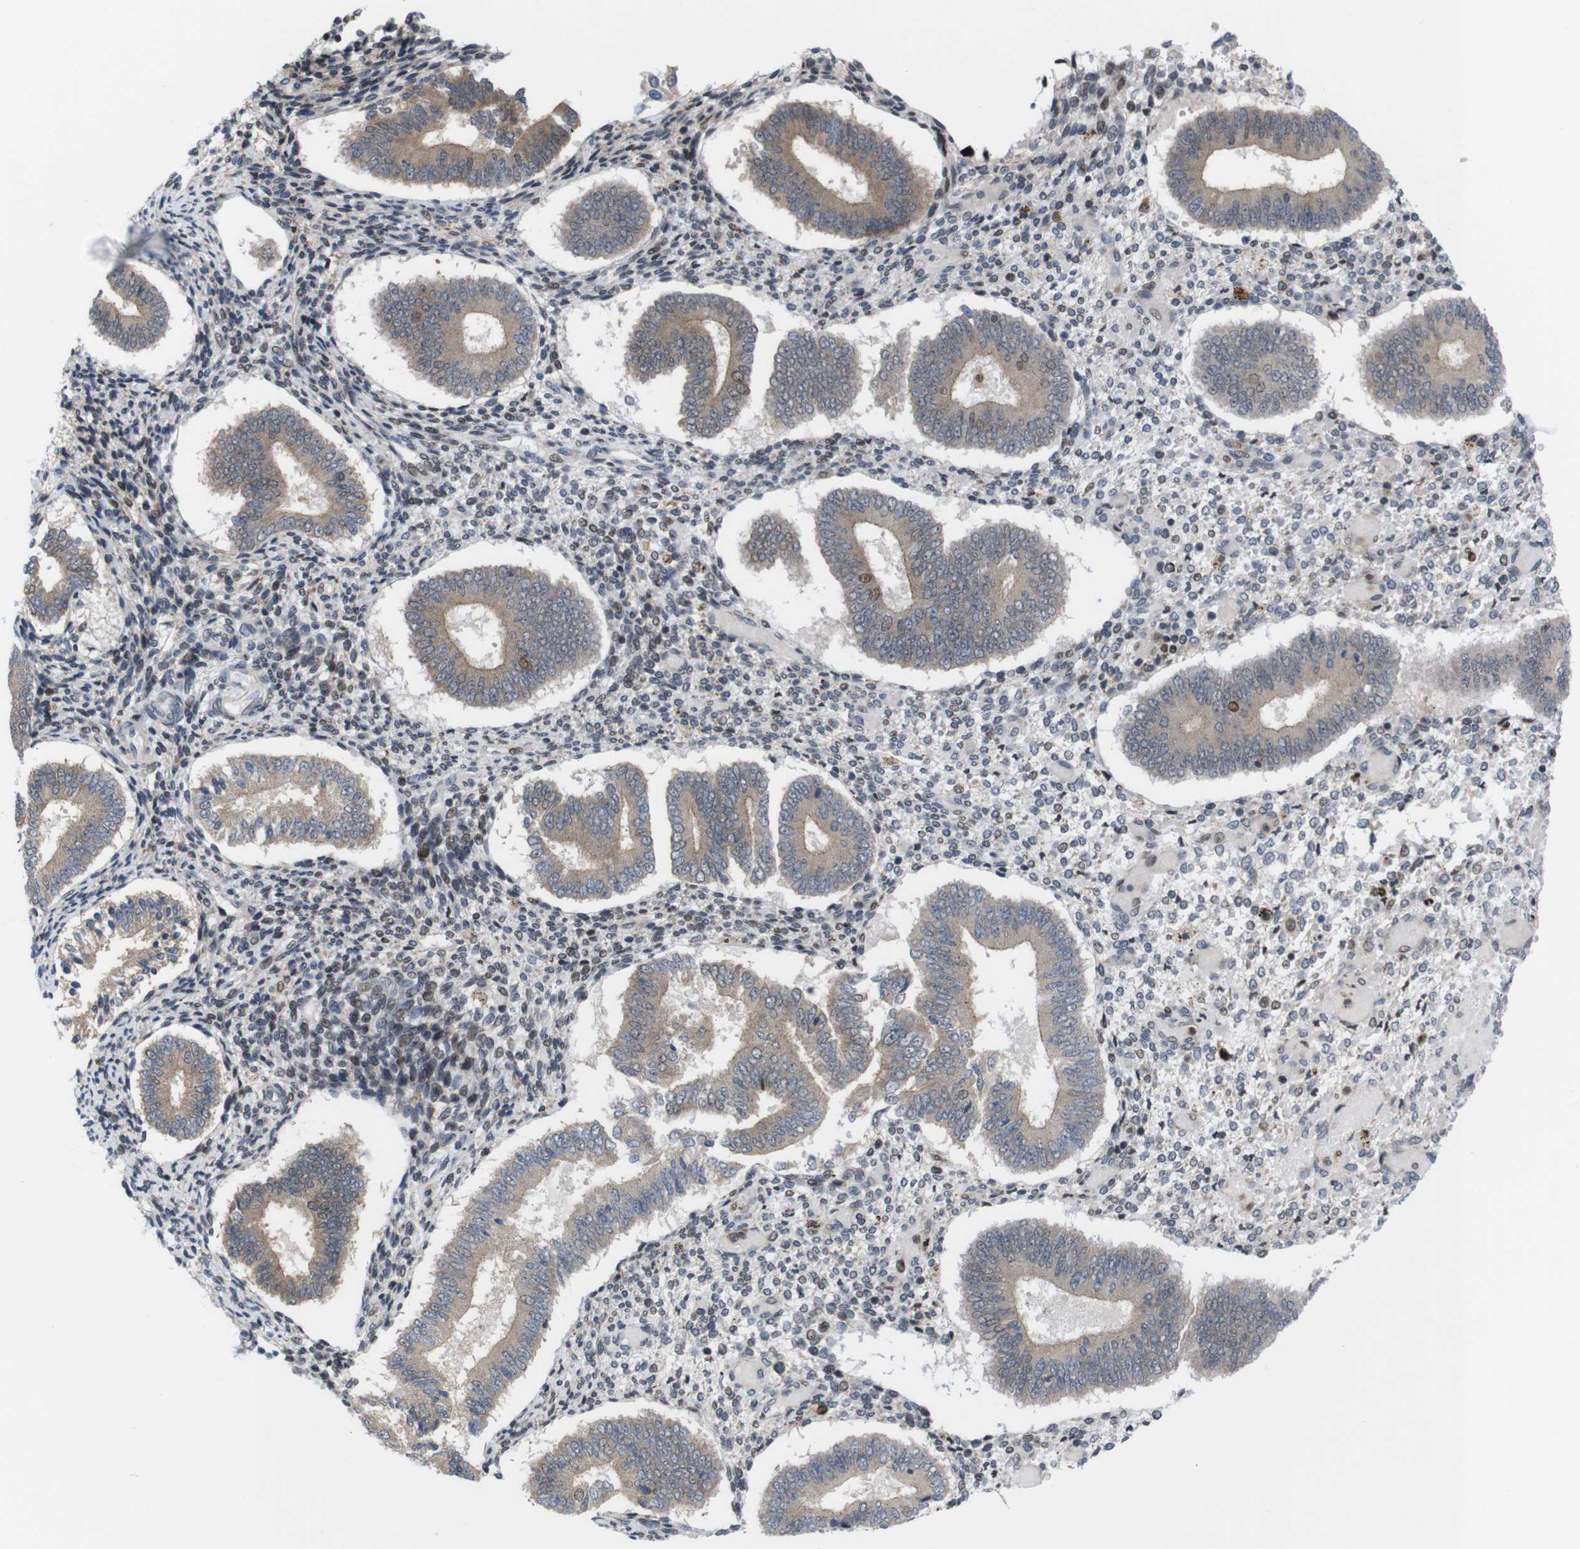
{"staining": {"intensity": "negative", "quantity": "none", "location": "none"}, "tissue": "endometrium", "cell_type": "Cells in endometrial stroma", "image_type": "normal", "snomed": [{"axis": "morphology", "description": "Normal tissue, NOS"}, {"axis": "topography", "description": "Endometrium"}], "caption": "IHC histopathology image of benign endometrium: endometrium stained with DAB (3,3'-diaminobenzidine) demonstrates no significant protein staining in cells in endometrial stroma.", "gene": "PTPN1", "patient": {"sex": "female", "age": 42}}